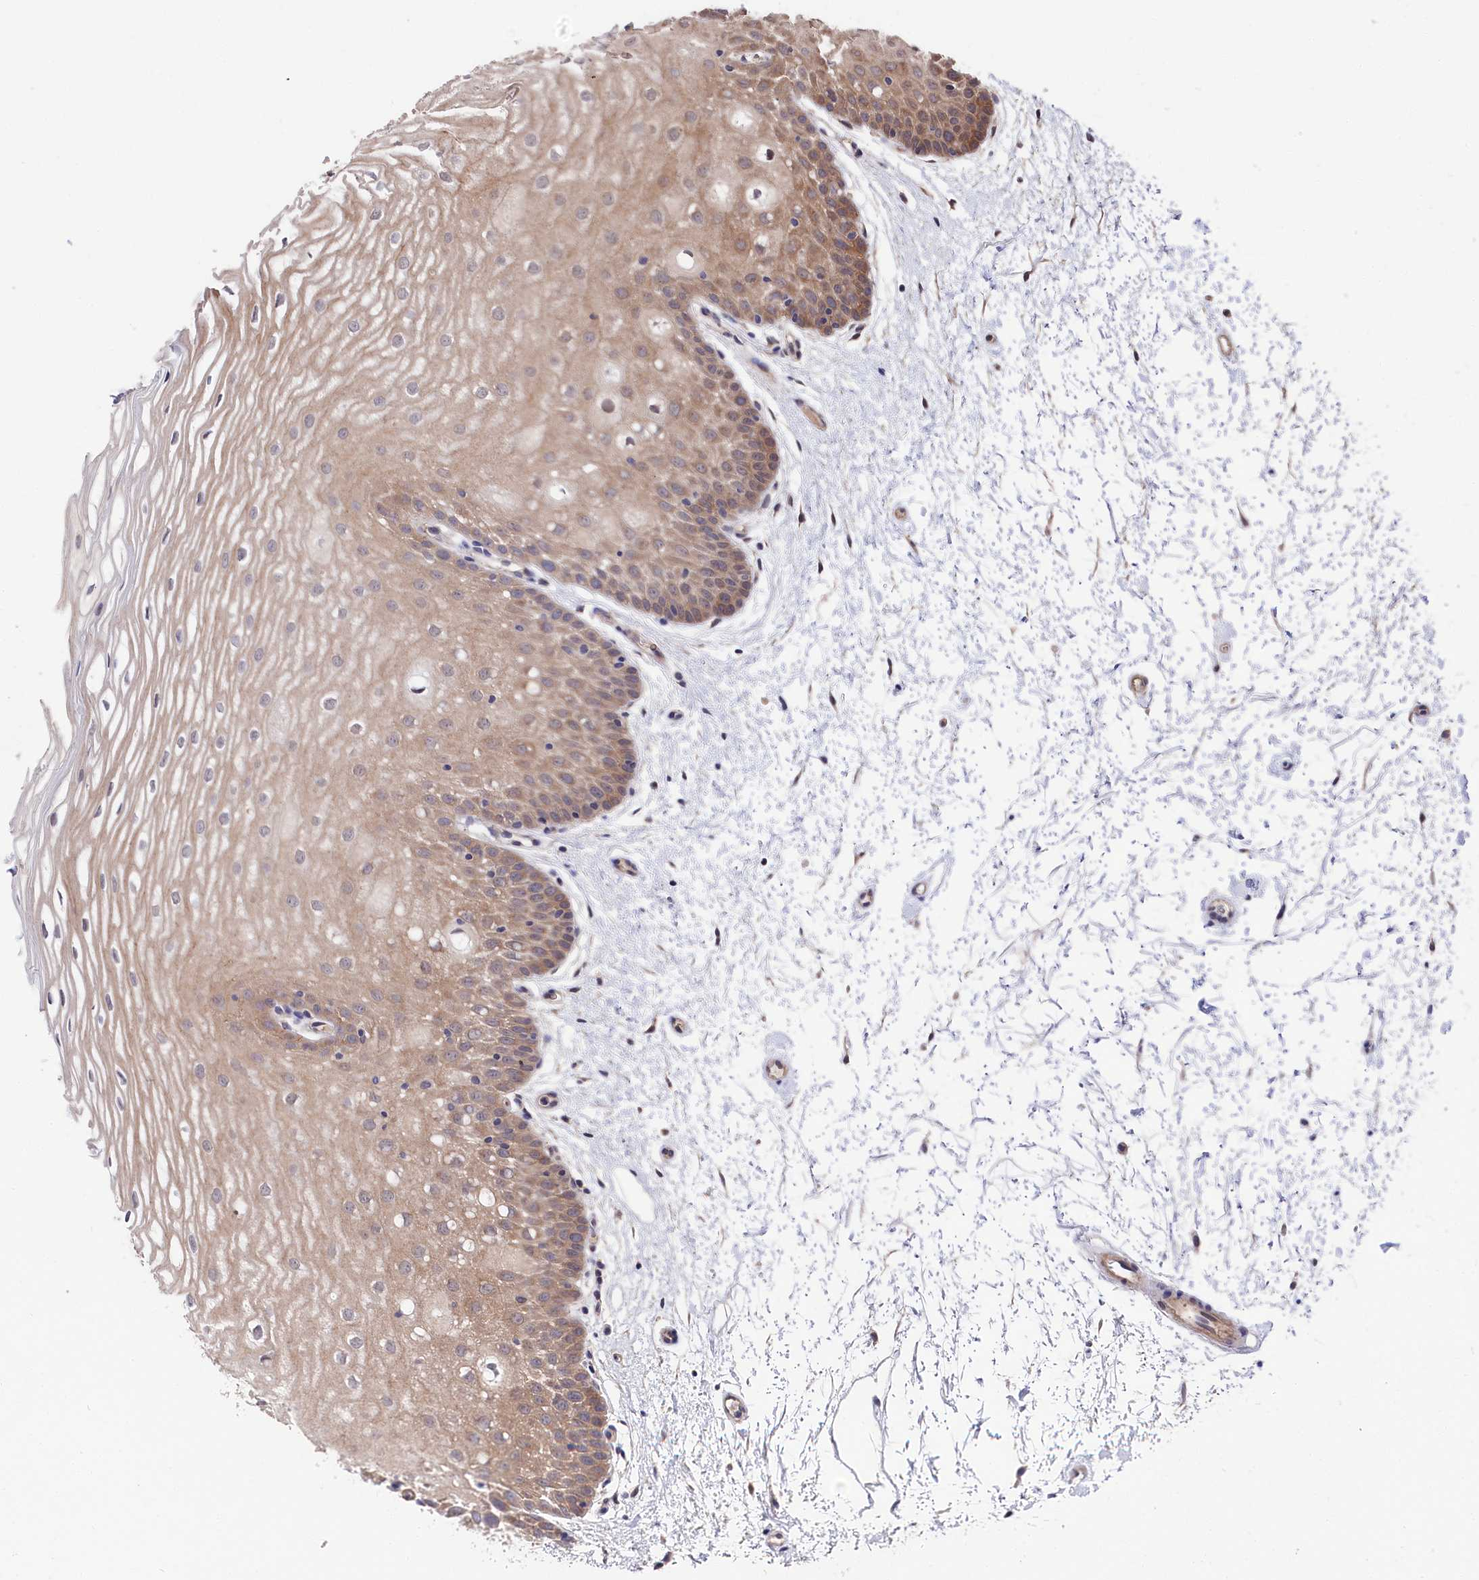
{"staining": {"intensity": "moderate", "quantity": "25%-75%", "location": "cytoplasmic/membranous"}, "tissue": "oral mucosa", "cell_type": "Squamous epithelial cells", "image_type": "normal", "snomed": [{"axis": "morphology", "description": "Normal tissue, NOS"}, {"axis": "topography", "description": "Oral tissue"}, {"axis": "topography", "description": "Tounge, NOS"}], "caption": "Squamous epithelial cells exhibit moderate cytoplasmic/membranous staining in about 25%-75% of cells in benign oral mucosa.", "gene": "TNKS1BP1", "patient": {"sex": "female", "age": 73}}